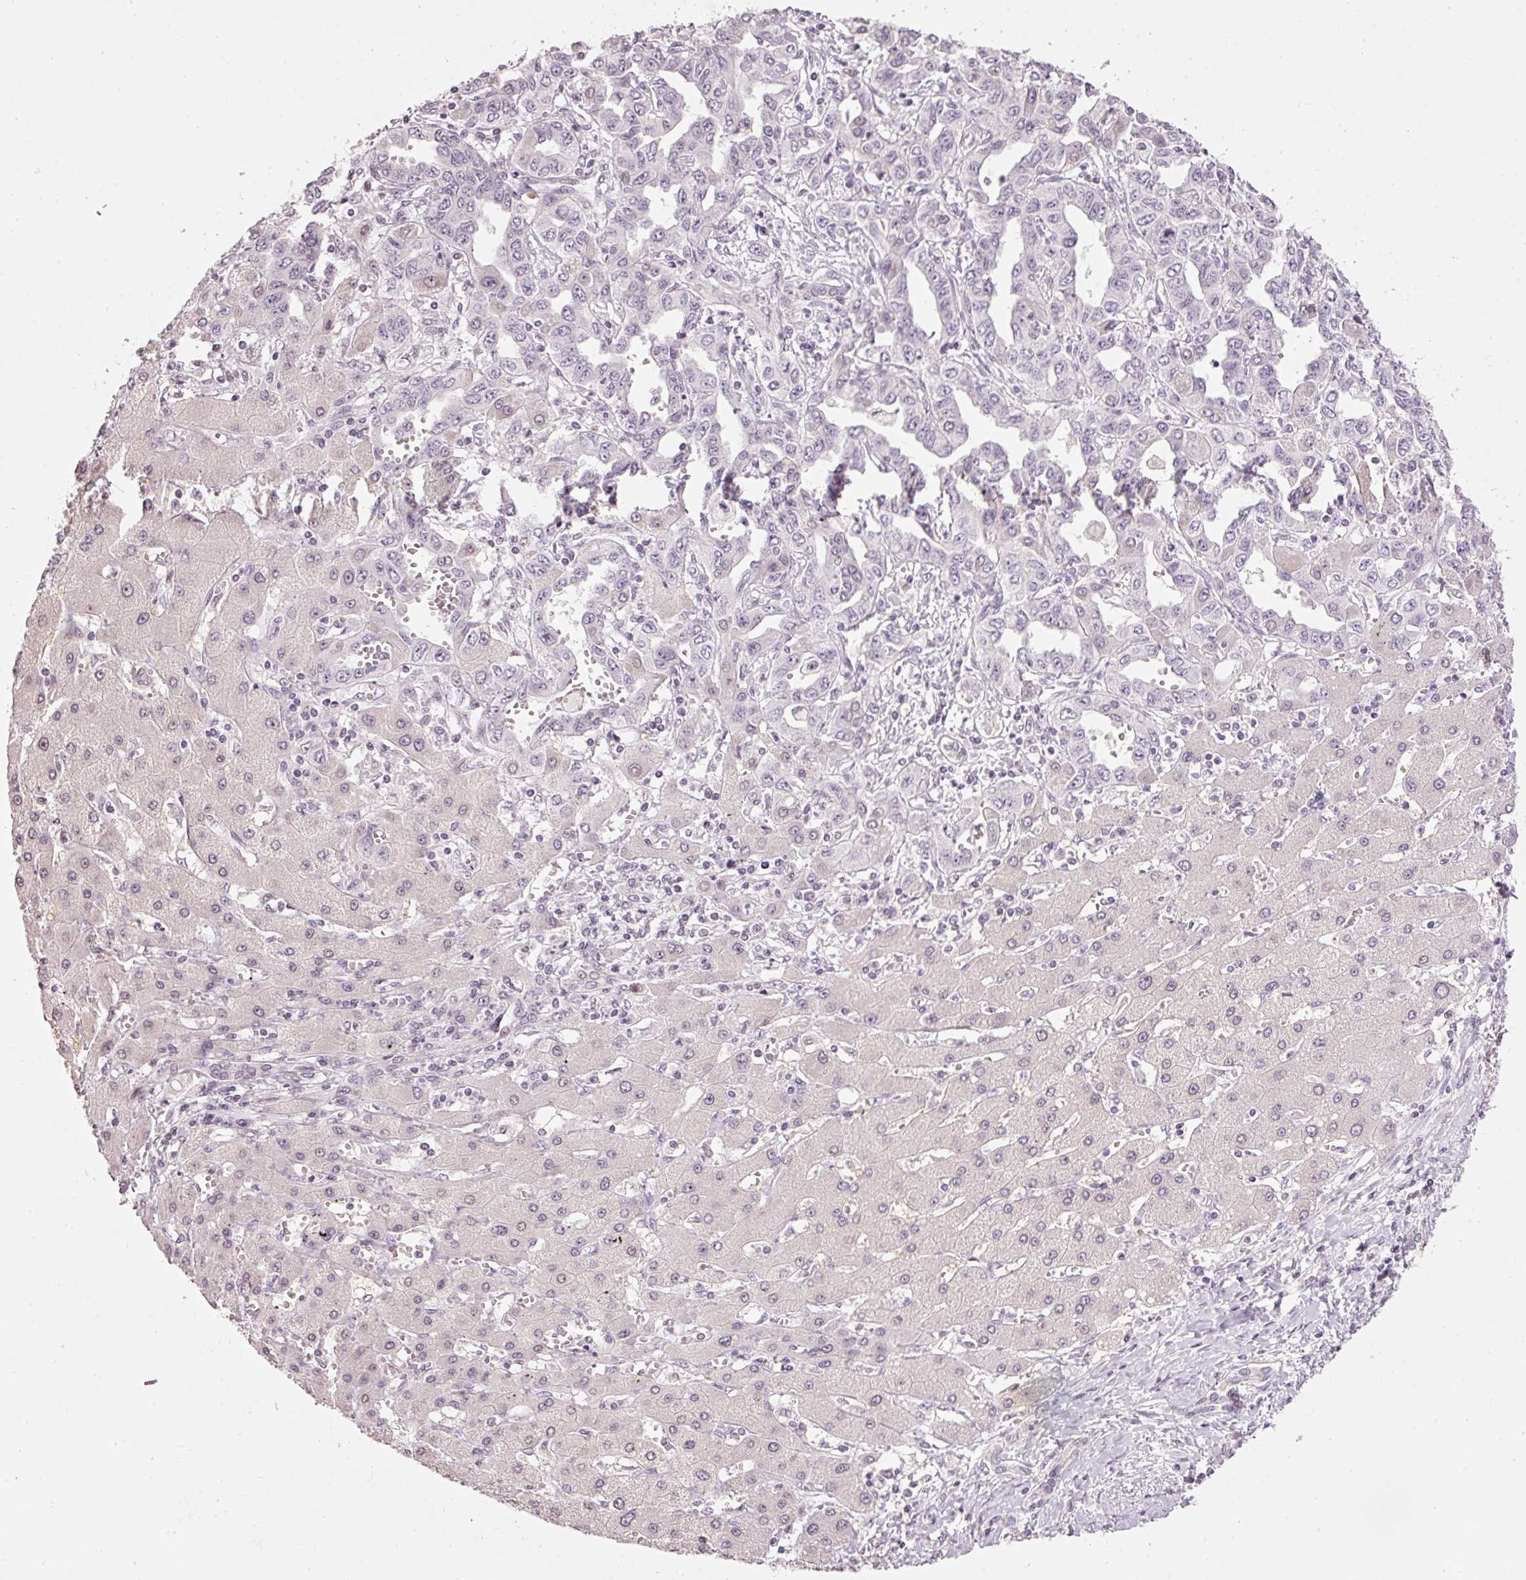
{"staining": {"intensity": "negative", "quantity": "none", "location": "none"}, "tissue": "liver cancer", "cell_type": "Tumor cells", "image_type": "cancer", "snomed": [{"axis": "morphology", "description": "Cholangiocarcinoma"}, {"axis": "topography", "description": "Liver"}], "caption": "Histopathology image shows no significant protein staining in tumor cells of cholangiocarcinoma (liver). Brightfield microscopy of immunohistochemistry (IHC) stained with DAB (brown) and hematoxylin (blue), captured at high magnification.", "gene": "NRDE2", "patient": {"sex": "male", "age": 59}}